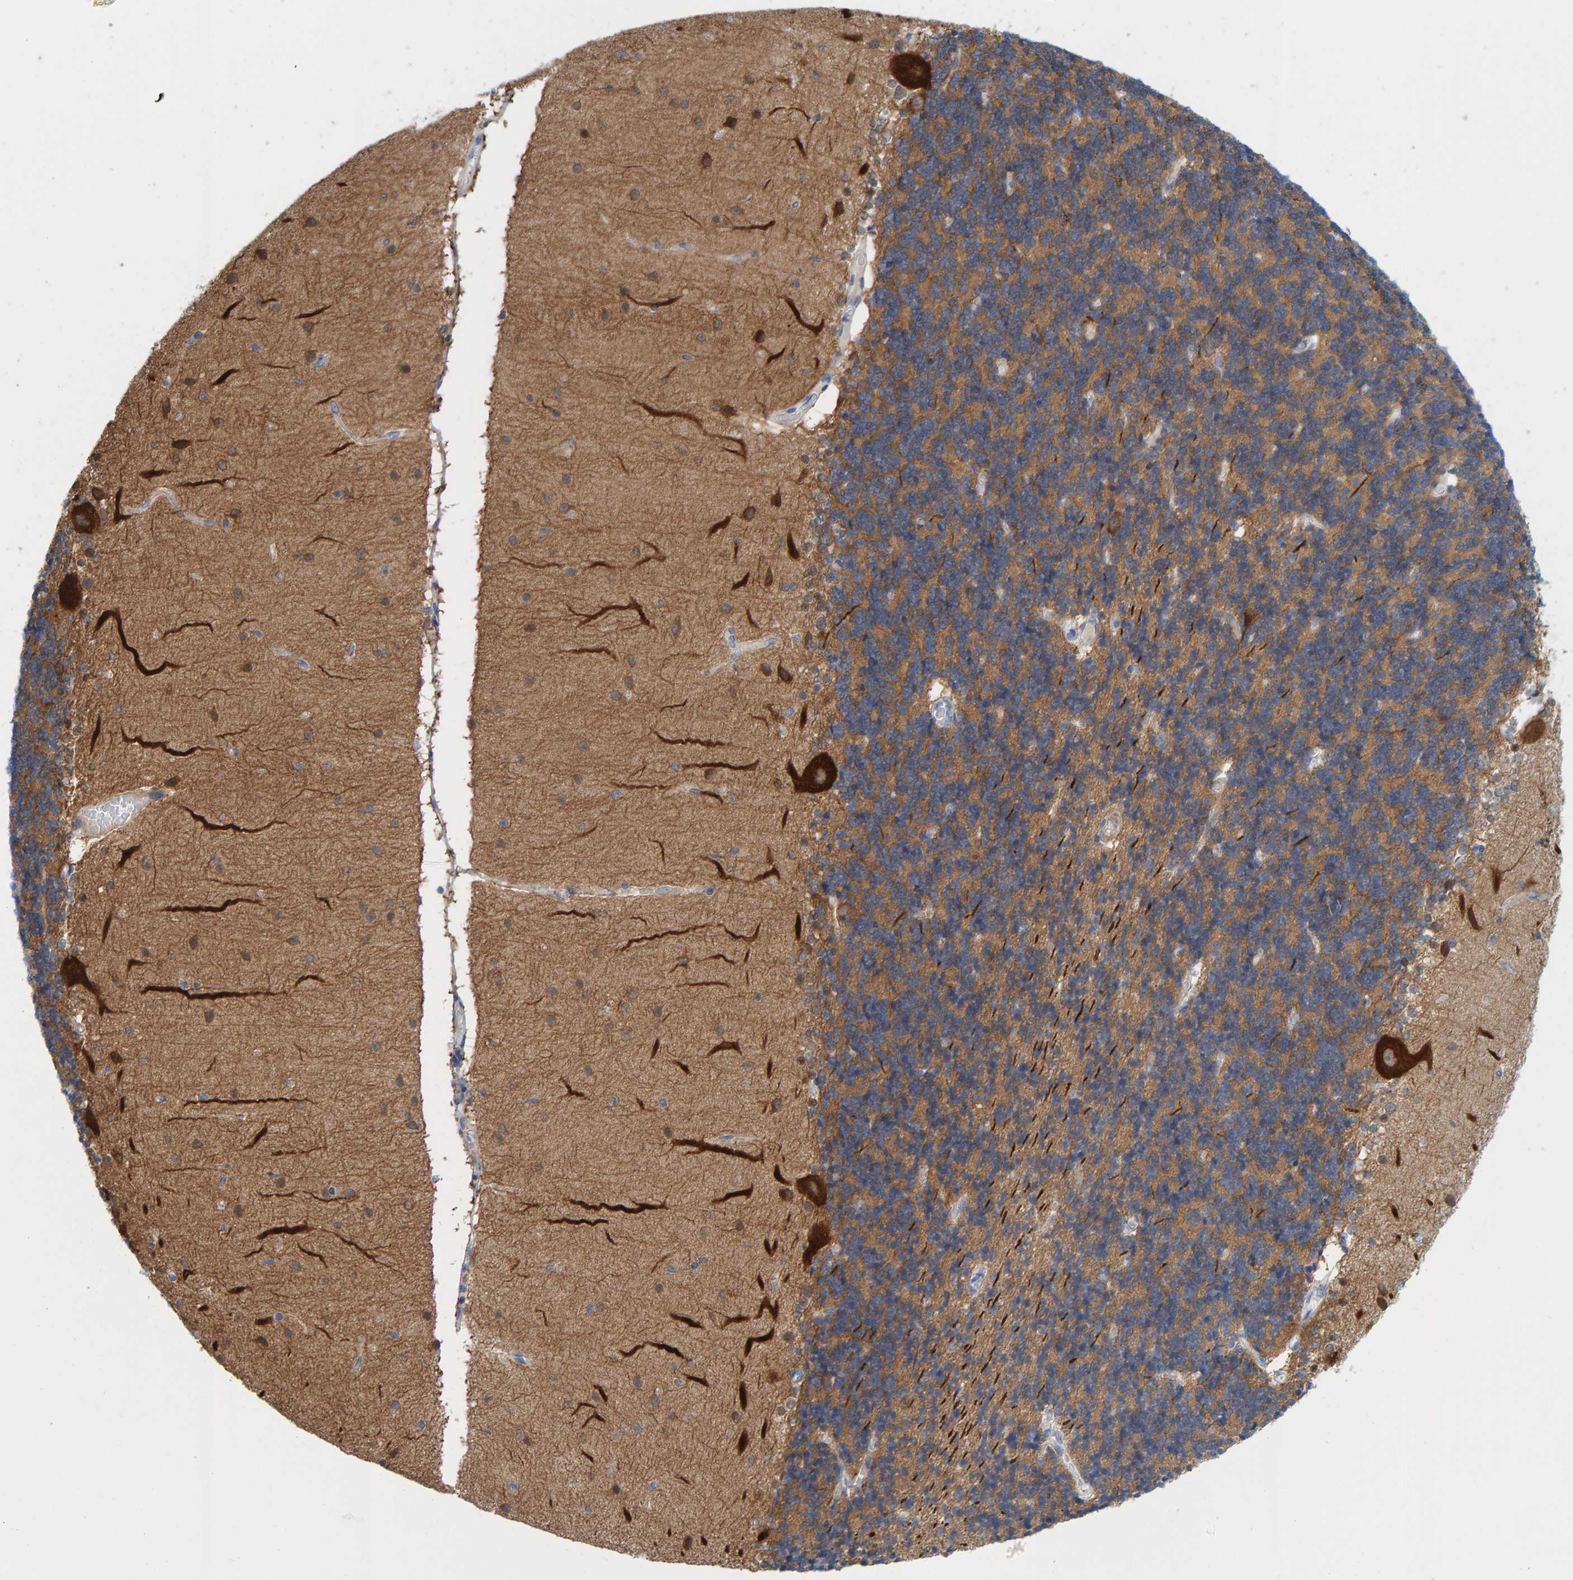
{"staining": {"intensity": "moderate", "quantity": ">75%", "location": "cytoplasmic/membranous"}, "tissue": "cerebellum", "cell_type": "Cells in granular layer", "image_type": "normal", "snomed": [{"axis": "morphology", "description": "Normal tissue, NOS"}, {"axis": "topography", "description": "Cerebellum"}], "caption": "This micrograph exhibits unremarkable cerebellum stained with IHC to label a protein in brown. The cytoplasmic/membranous of cells in granular layer show moderate positivity for the protein. Nuclei are counter-stained blue.", "gene": "KLHL11", "patient": {"sex": "female", "age": 54}}